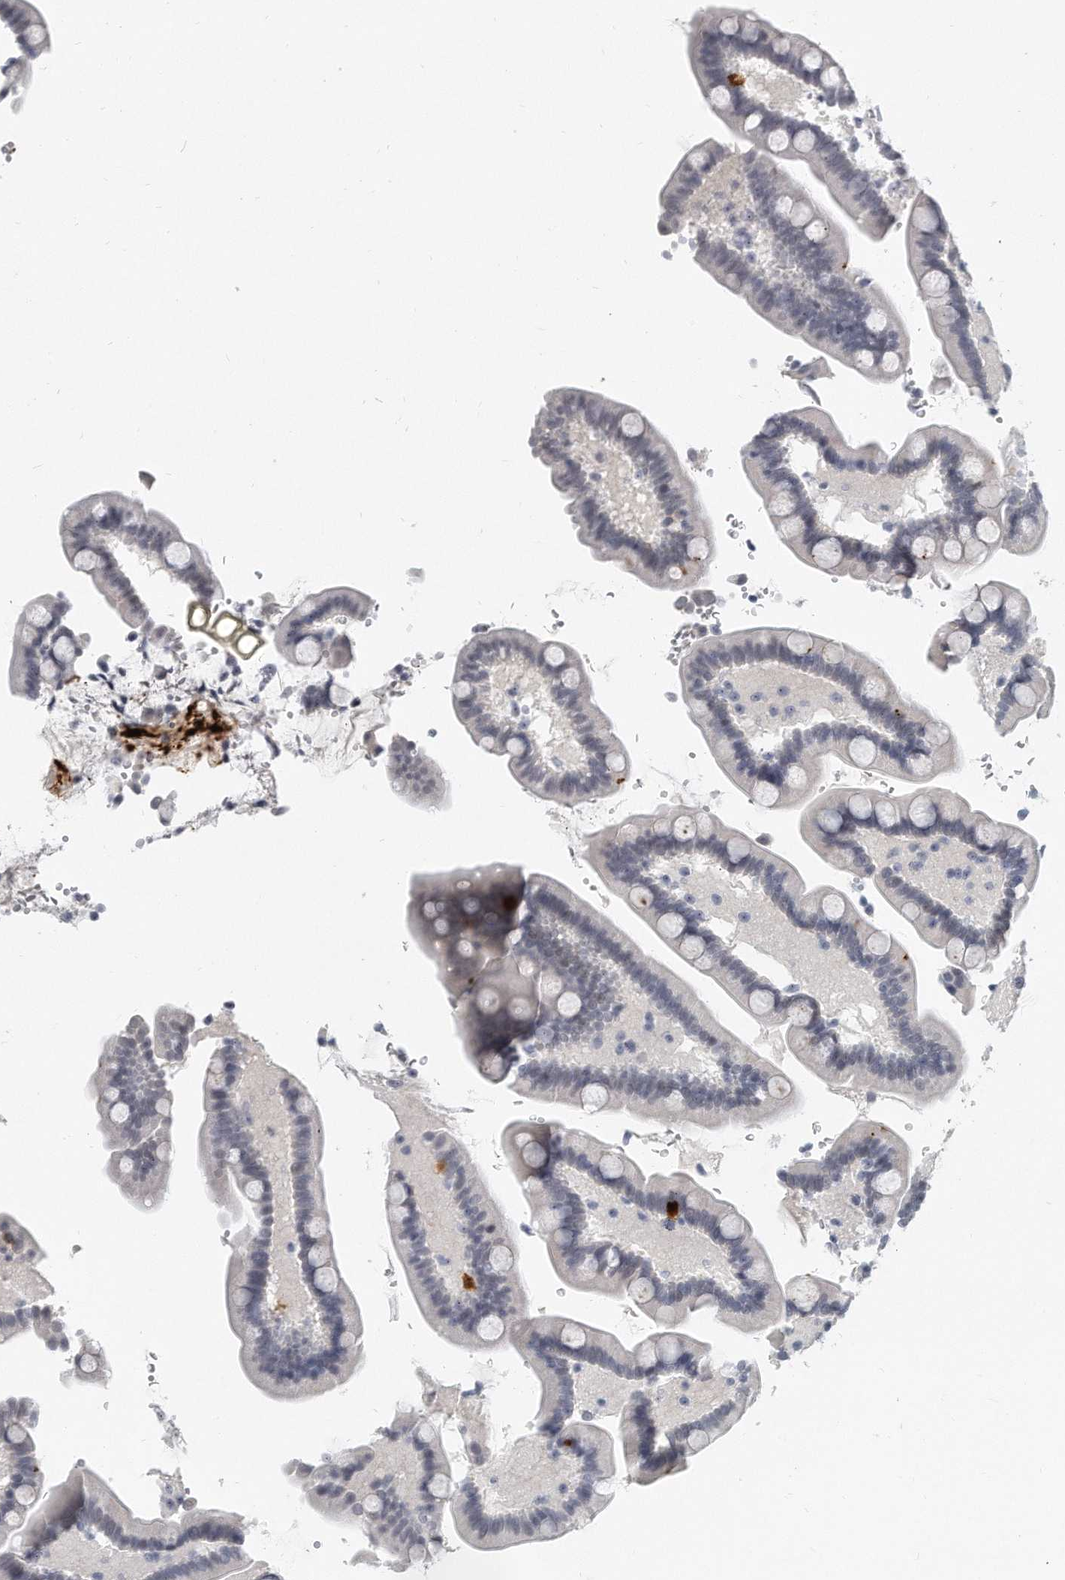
{"staining": {"intensity": "negative", "quantity": "none", "location": "none"}, "tissue": "colon", "cell_type": "Endothelial cells", "image_type": "normal", "snomed": [{"axis": "morphology", "description": "Normal tissue, NOS"}, {"axis": "topography", "description": "Smooth muscle"}, {"axis": "topography", "description": "Colon"}], "caption": "DAB immunohistochemical staining of unremarkable human colon exhibits no significant positivity in endothelial cells.", "gene": "TFCP2L1", "patient": {"sex": "male", "age": 73}}